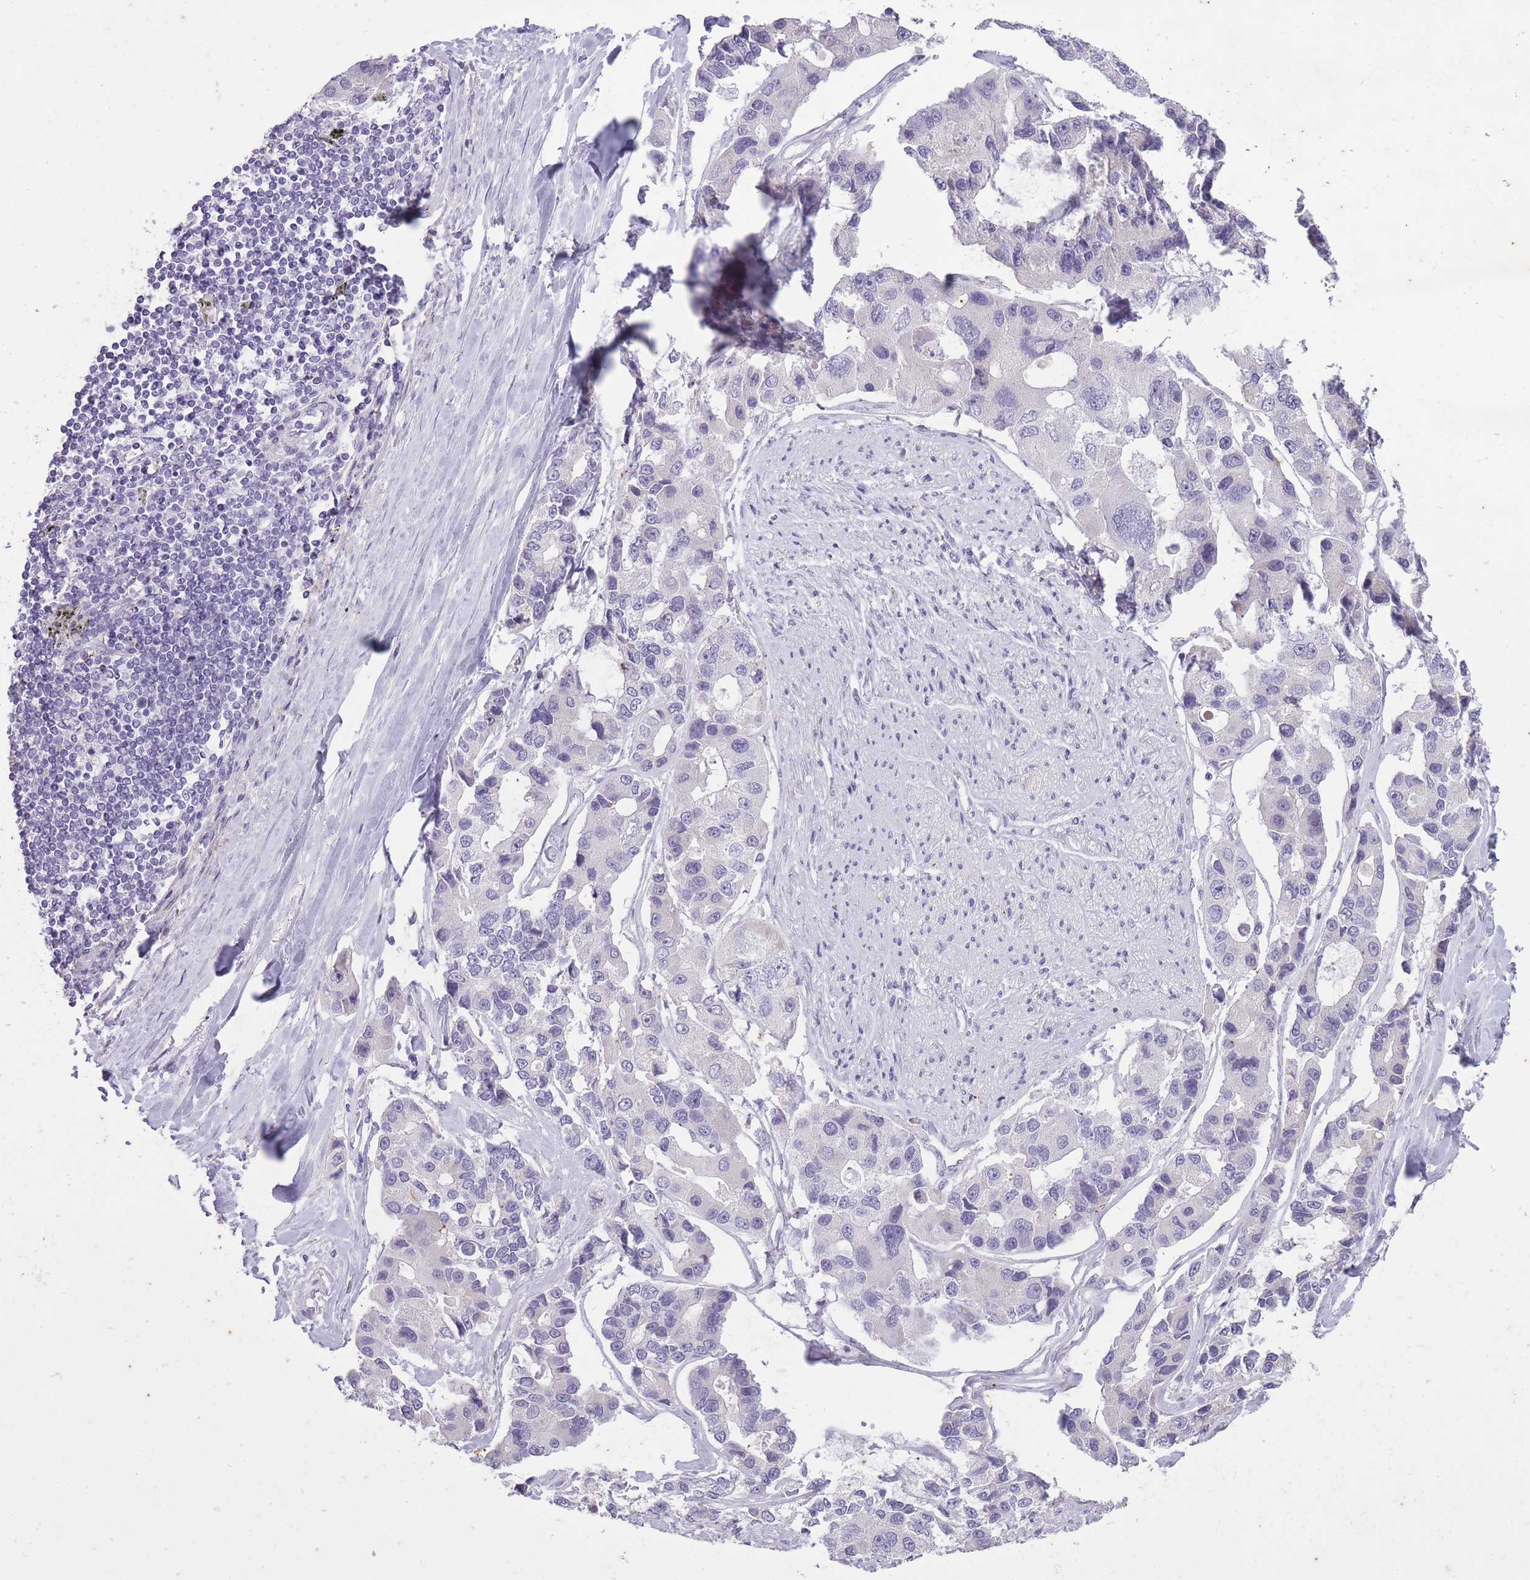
{"staining": {"intensity": "negative", "quantity": "none", "location": "none"}, "tissue": "lung cancer", "cell_type": "Tumor cells", "image_type": "cancer", "snomed": [{"axis": "morphology", "description": "Adenocarcinoma, NOS"}, {"axis": "topography", "description": "Lung"}], "caption": "Micrograph shows no protein positivity in tumor cells of lung cancer (adenocarcinoma) tissue.", "gene": "CNTNAP3", "patient": {"sex": "female", "age": 54}}